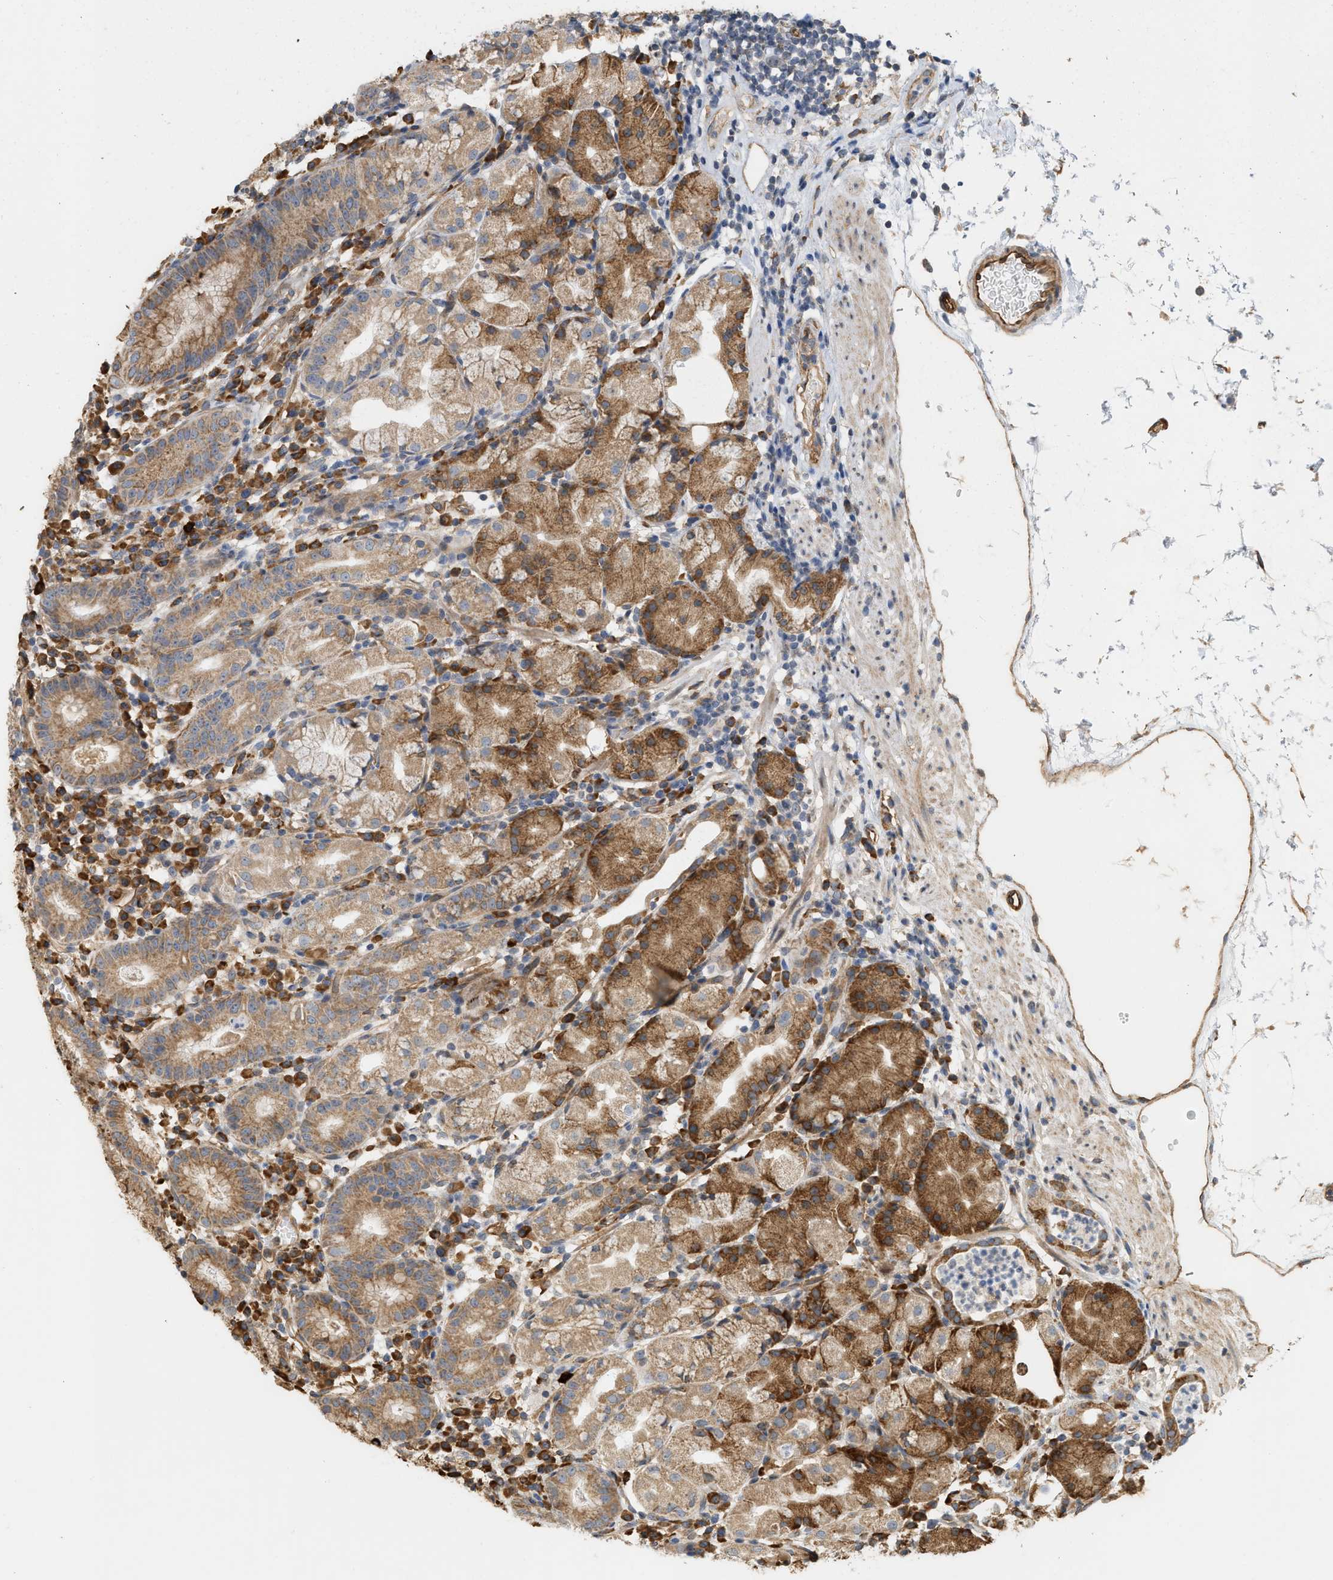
{"staining": {"intensity": "strong", "quantity": ">75%", "location": "cytoplasmic/membranous"}, "tissue": "stomach", "cell_type": "Glandular cells", "image_type": "normal", "snomed": [{"axis": "morphology", "description": "Normal tissue, NOS"}, {"axis": "topography", "description": "Stomach"}, {"axis": "topography", "description": "Stomach, lower"}], "caption": "Immunohistochemical staining of normal human stomach shows strong cytoplasmic/membranous protein positivity in about >75% of glandular cells.", "gene": "SVOP", "patient": {"sex": "female", "age": 75}}